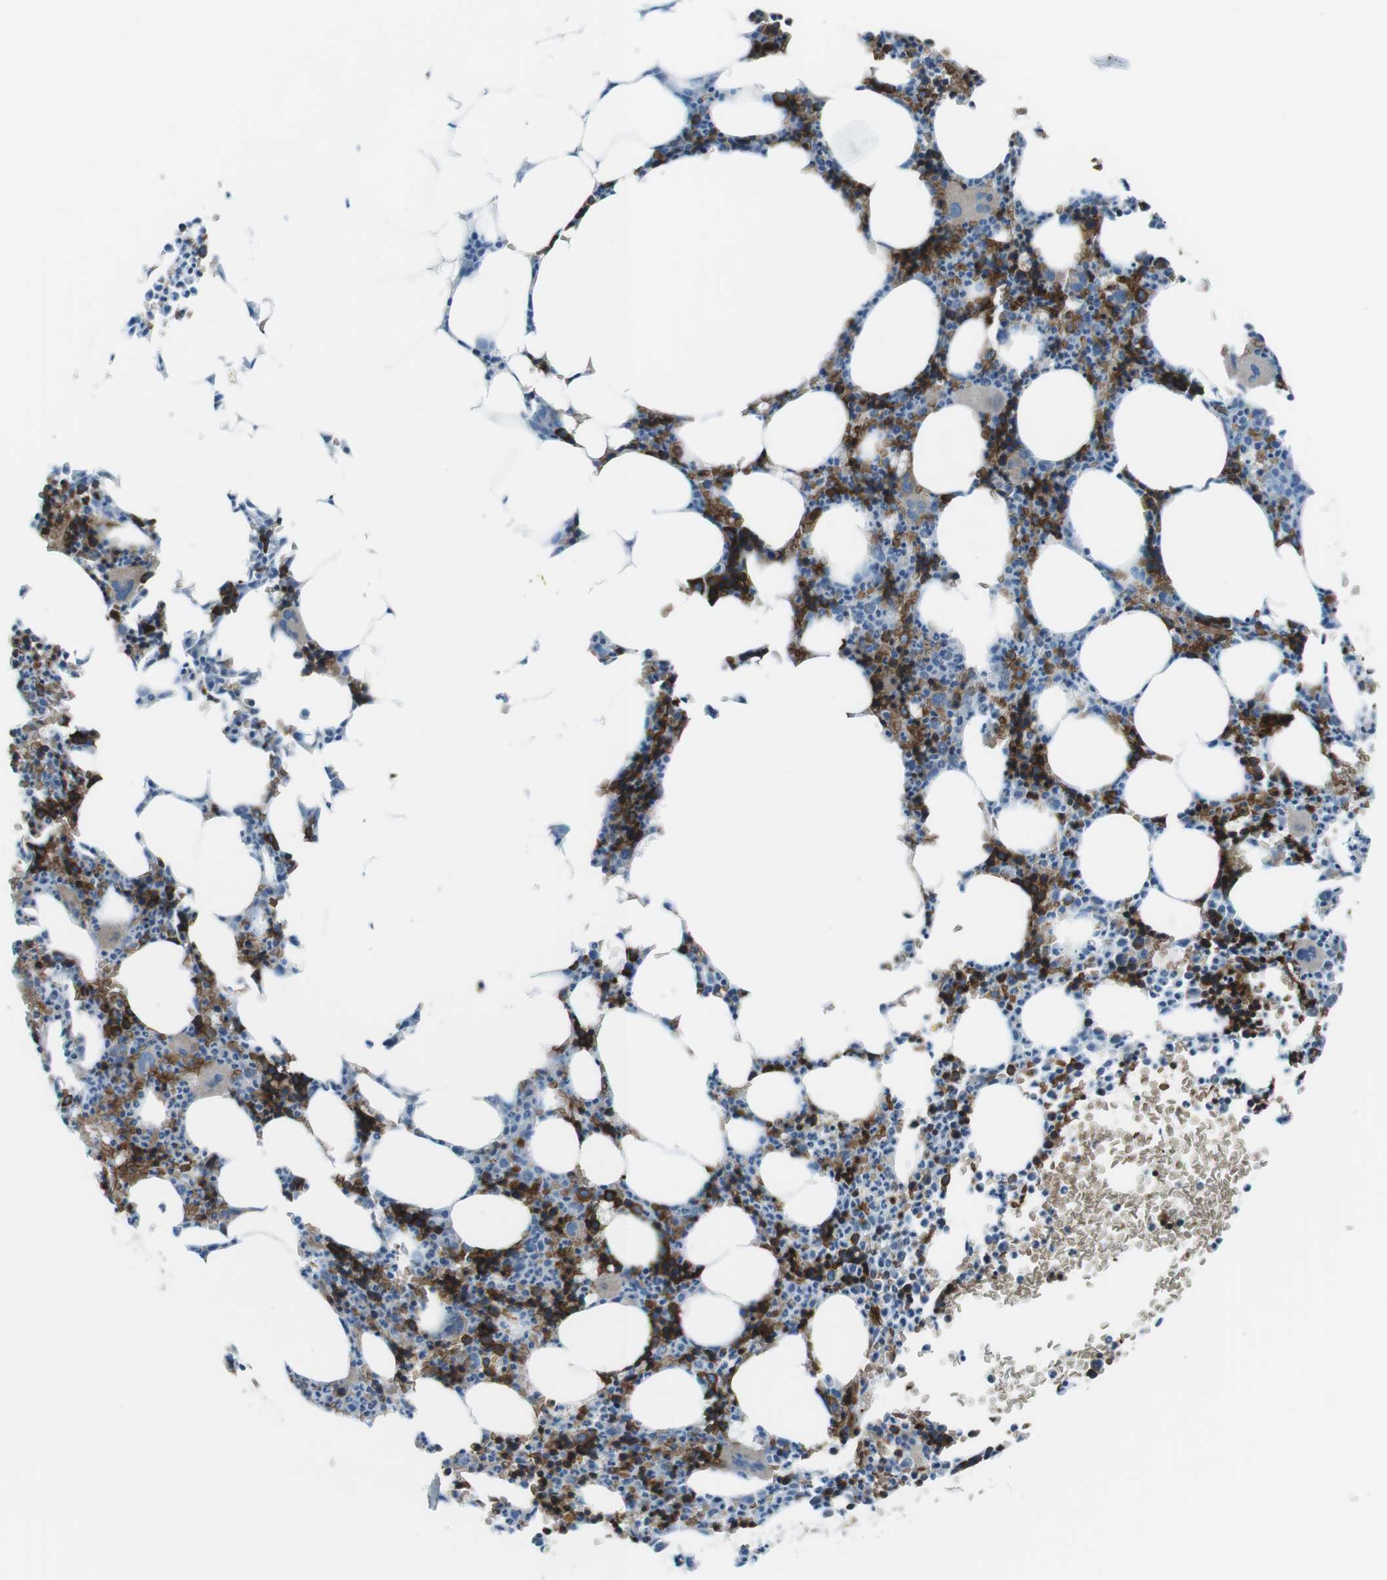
{"staining": {"intensity": "strong", "quantity": "<25%", "location": "cytoplasmic/membranous"}, "tissue": "bone marrow", "cell_type": "Hematopoietic cells", "image_type": "normal", "snomed": [{"axis": "morphology", "description": "Normal tissue, NOS"}, {"axis": "morphology", "description": "Inflammation, NOS"}, {"axis": "topography", "description": "Bone marrow"}], "caption": "DAB immunohistochemical staining of normal human bone marrow shows strong cytoplasmic/membranous protein positivity in about <25% of hematopoietic cells.", "gene": "SPTA1", "patient": {"sex": "female", "age": 61}}